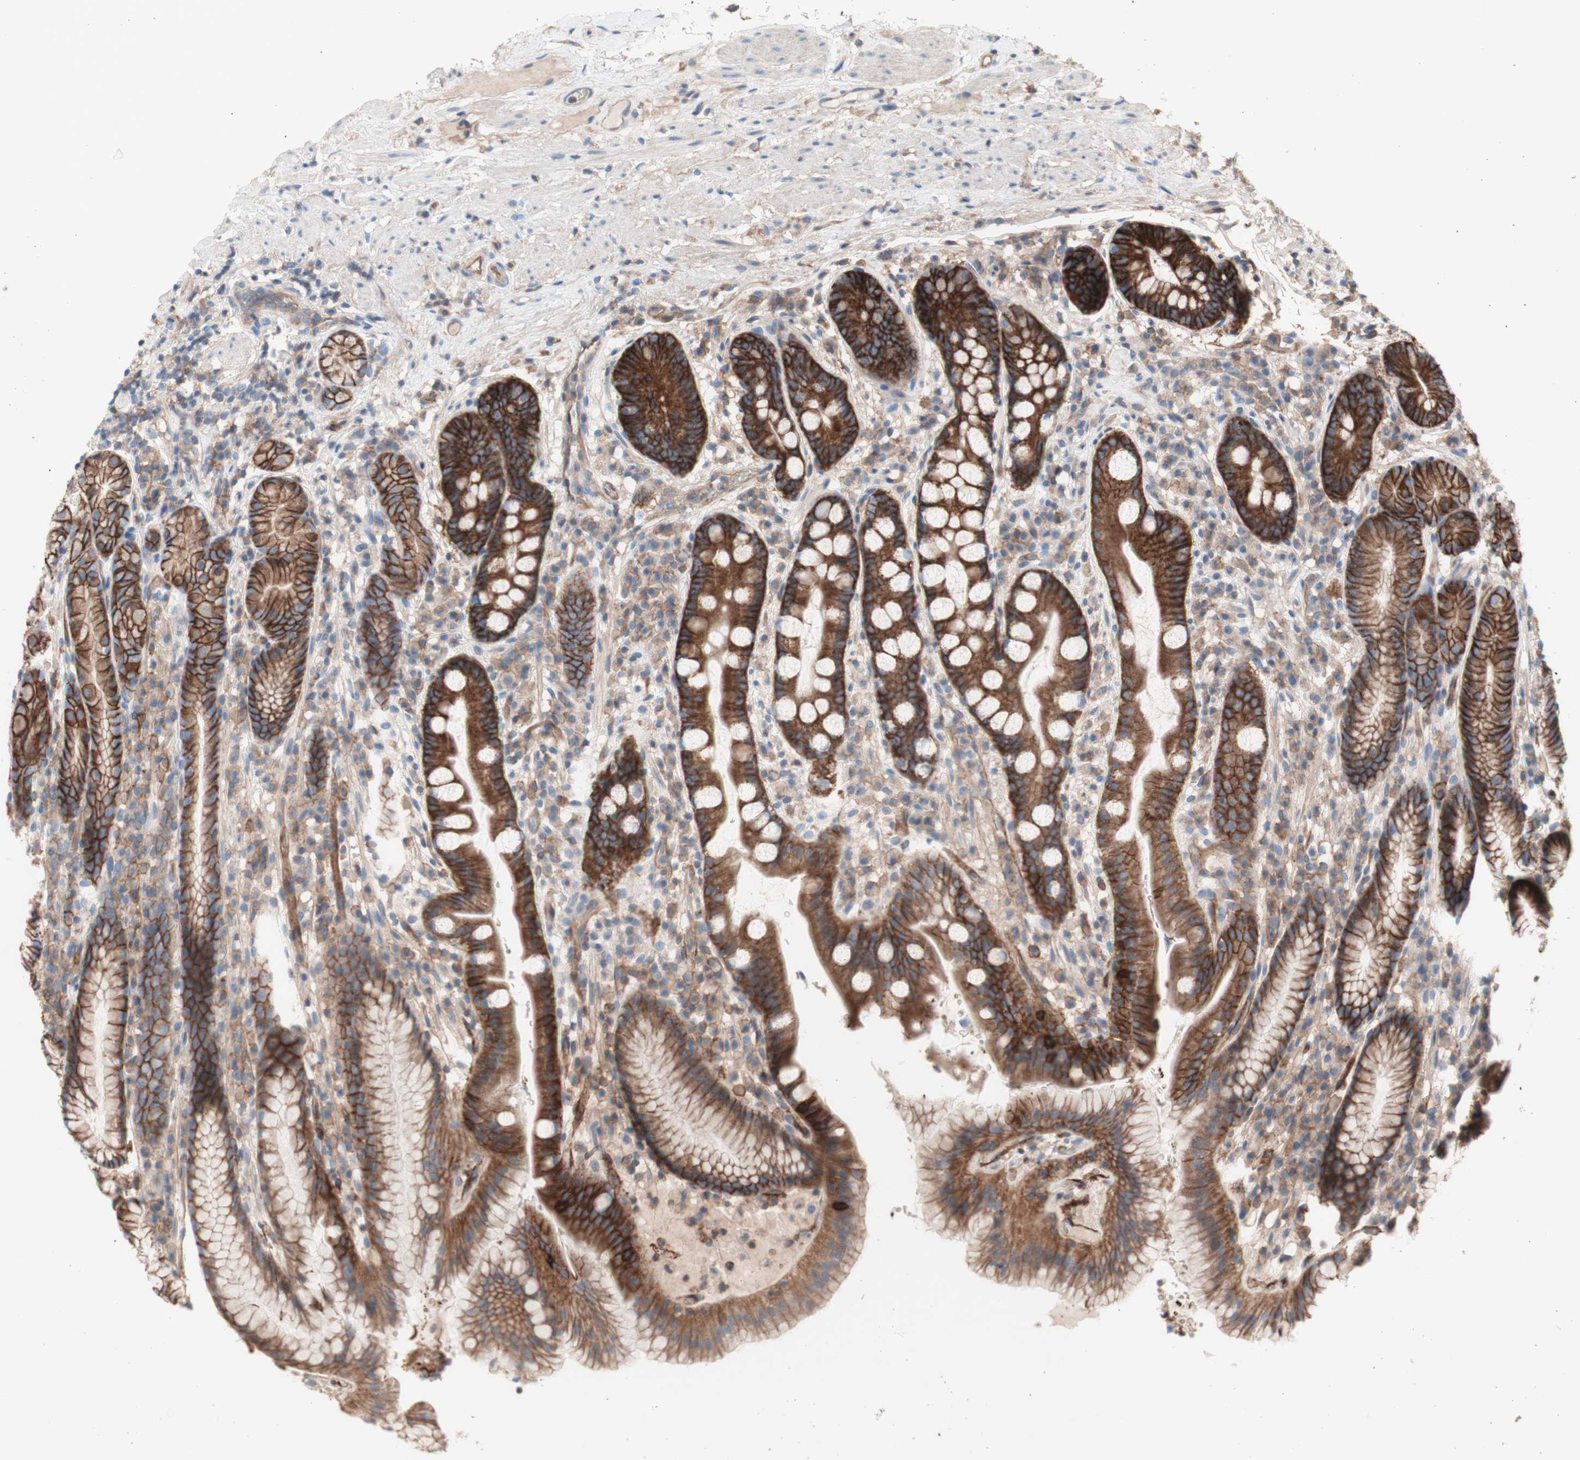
{"staining": {"intensity": "strong", "quantity": ">75%", "location": "cytoplasmic/membranous"}, "tissue": "stomach", "cell_type": "Glandular cells", "image_type": "normal", "snomed": [{"axis": "morphology", "description": "Normal tissue, NOS"}, {"axis": "topography", "description": "Stomach, lower"}], "caption": "This histopathology image demonstrates immunohistochemistry (IHC) staining of unremarkable stomach, with high strong cytoplasmic/membranous expression in approximately >75% of glandular cells.", "gene": "CD46", "patient": {"sex": "male", "age": 52}}